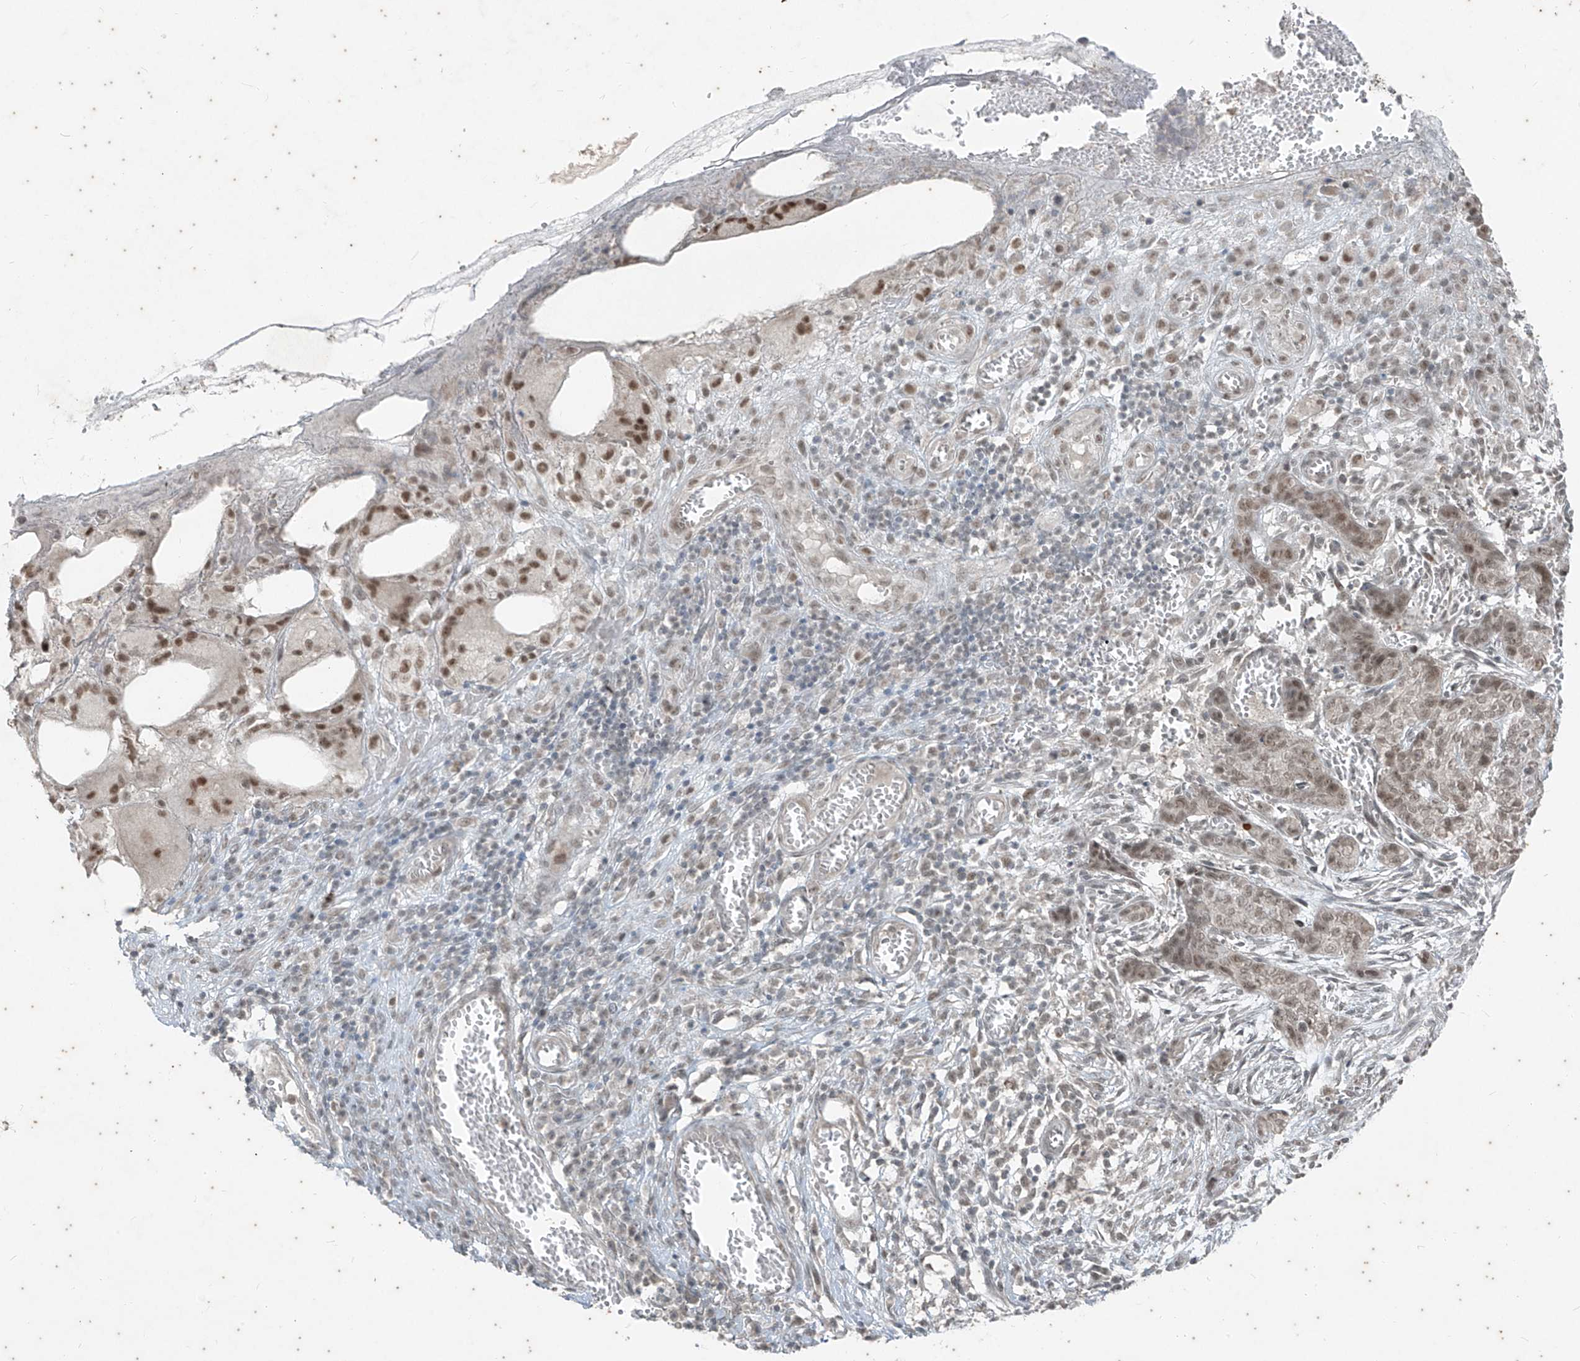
{"staining": {"intensity": "weak", "quantity": ">75%", "location": "nuclear"}, "tissue": "skin cancer", "cell_type": "Tumor cells", "image_type": "cancer", "snomed": [{"axis": "morphology", "description": "Basal cell carcinoma"}, {"axis": "topography", "description": "Skin"}], "caption": "Skin cancer stained with immunohistochemistry (IHC) reveals weak nuclear staining in approximately >75% of tumor cells. (Brightfield microscopy of DAB IHC at high magnification).", "gene": "ZNF354B", "patient": {"sex": "female", "age": 64}}